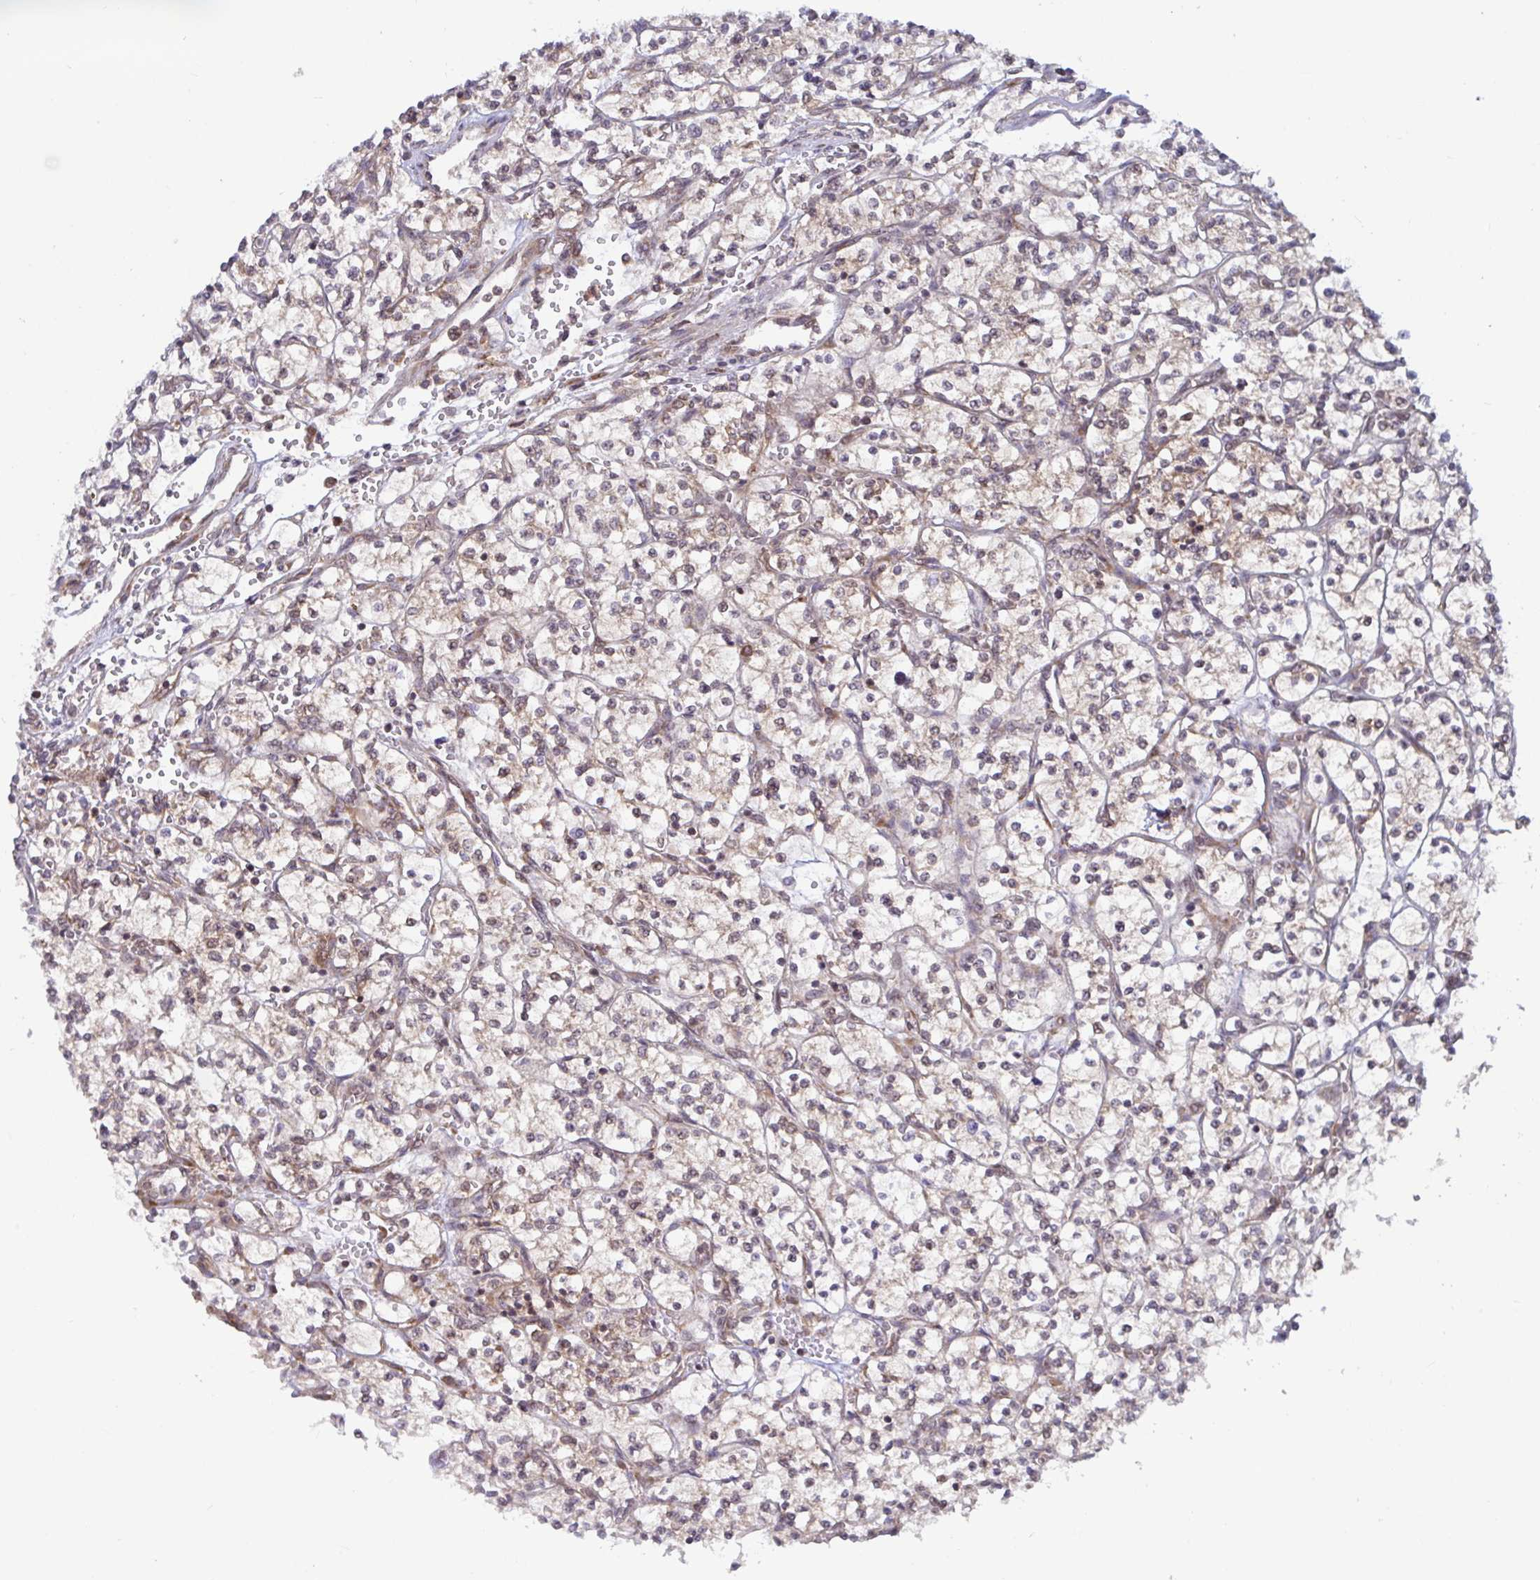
{"staining": {"intensity": "weak", "quantity": "<25%", "location": "cytoplasmic/membranous"}, "tissue": "renal cancer", "cell_type": "Tumor cells", "image_type": "cancer", "snomed": [{"axis": "morphology", "description": "Adenocarcinoma, NOS"}, {"axis": "topography", "description": "Kidney"}], "caption": "Tumor cells are negative for protein expression in human renal cancer (adenocarcinoma).", "gene": "LARP1", "patient": {"sex": "female", "age": 64}}